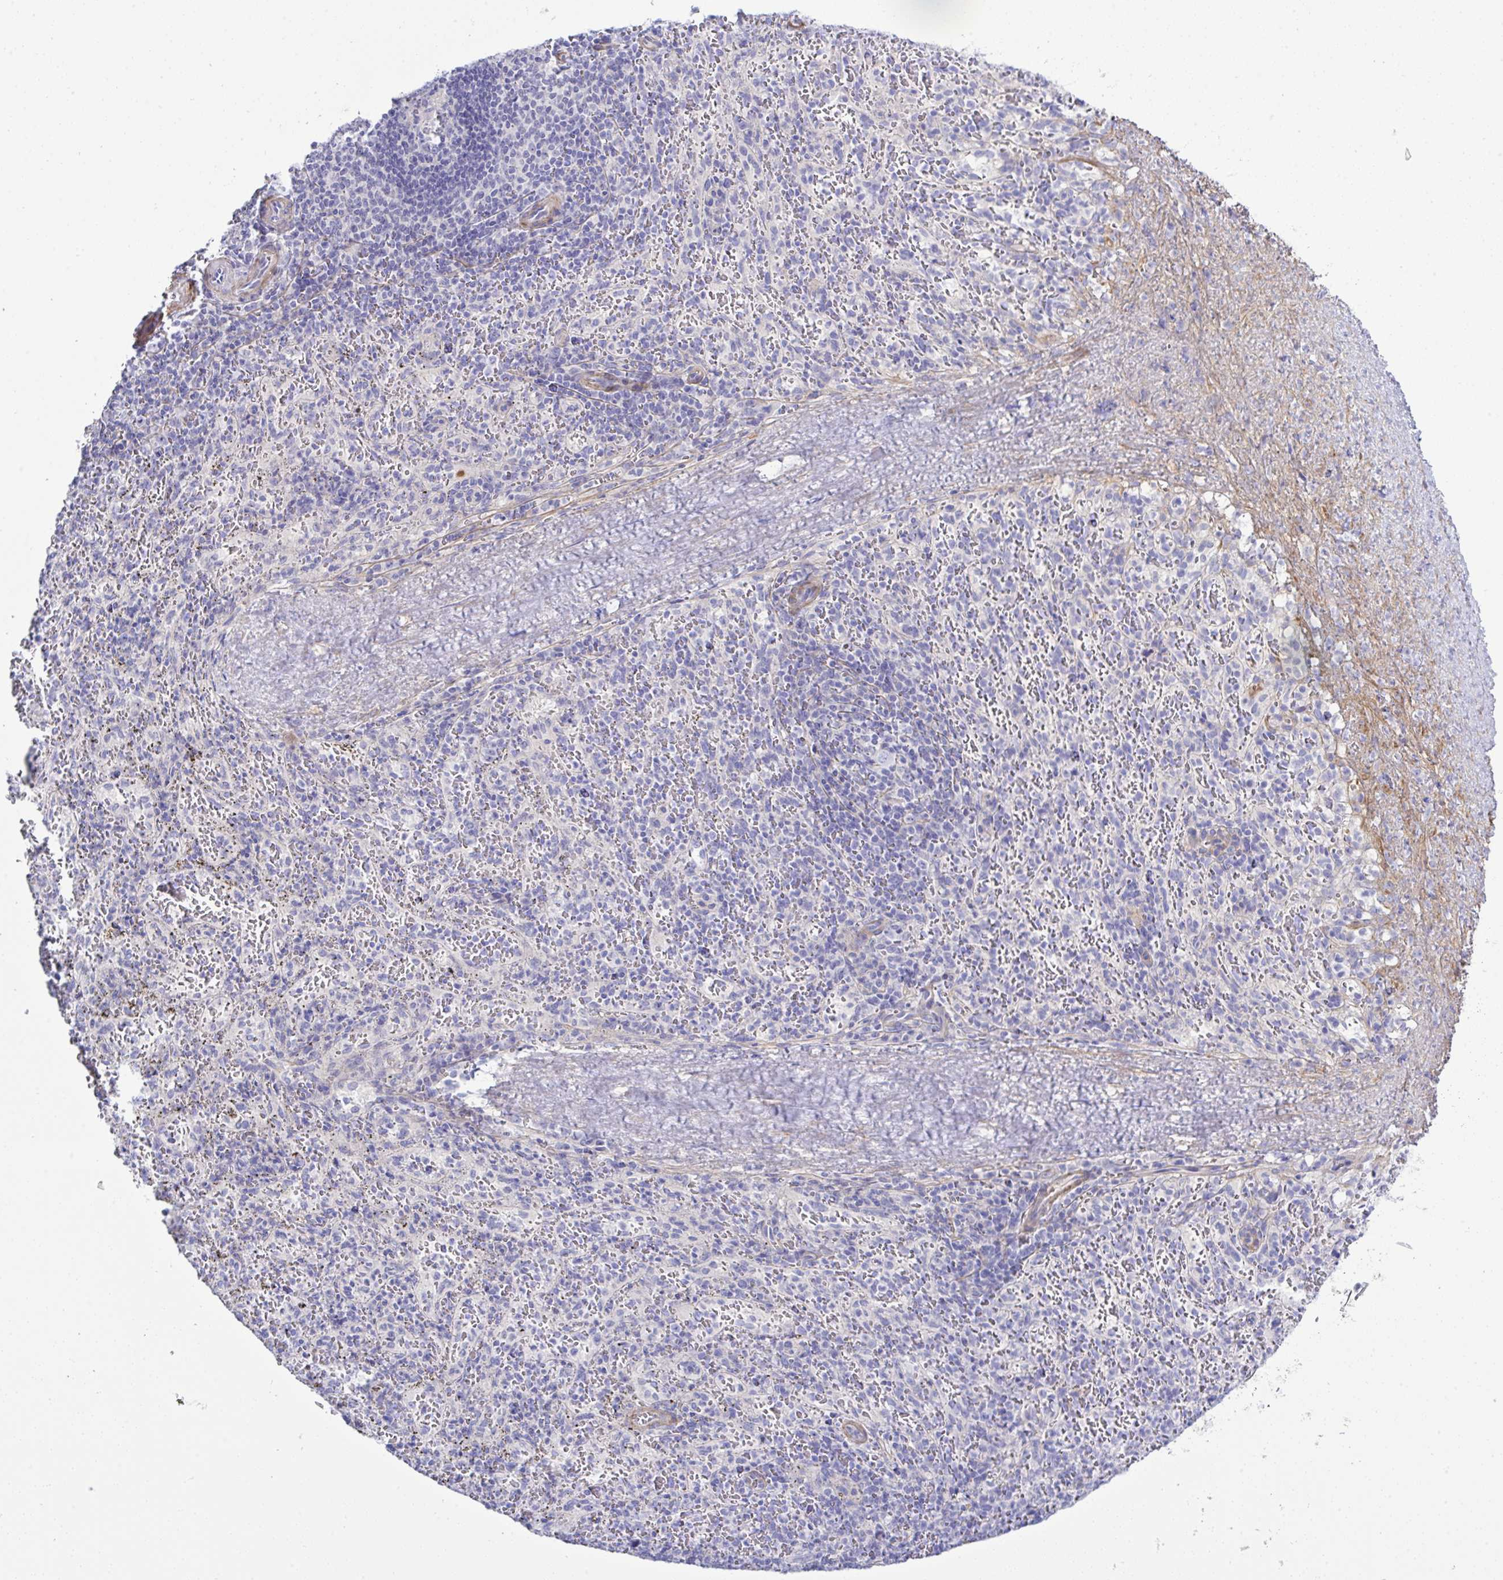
{"staining": {"intensity": "negative", "quantity": "none", "location": "none"}, "tissue": "spleen", "cell_type": "Cells in red pulp", "image_type": "normal", "snomed": [{"axis": "morphology", "description": "Normal tissue, NOS"}, {"axis": "topography", "description": "Spleen"}], "caption": "Immunohistochemistry of normal human spleen reveals no staining in cells in red pulp.", "gene": "MED11", "patient": {"sex": "male", "age": 57}}